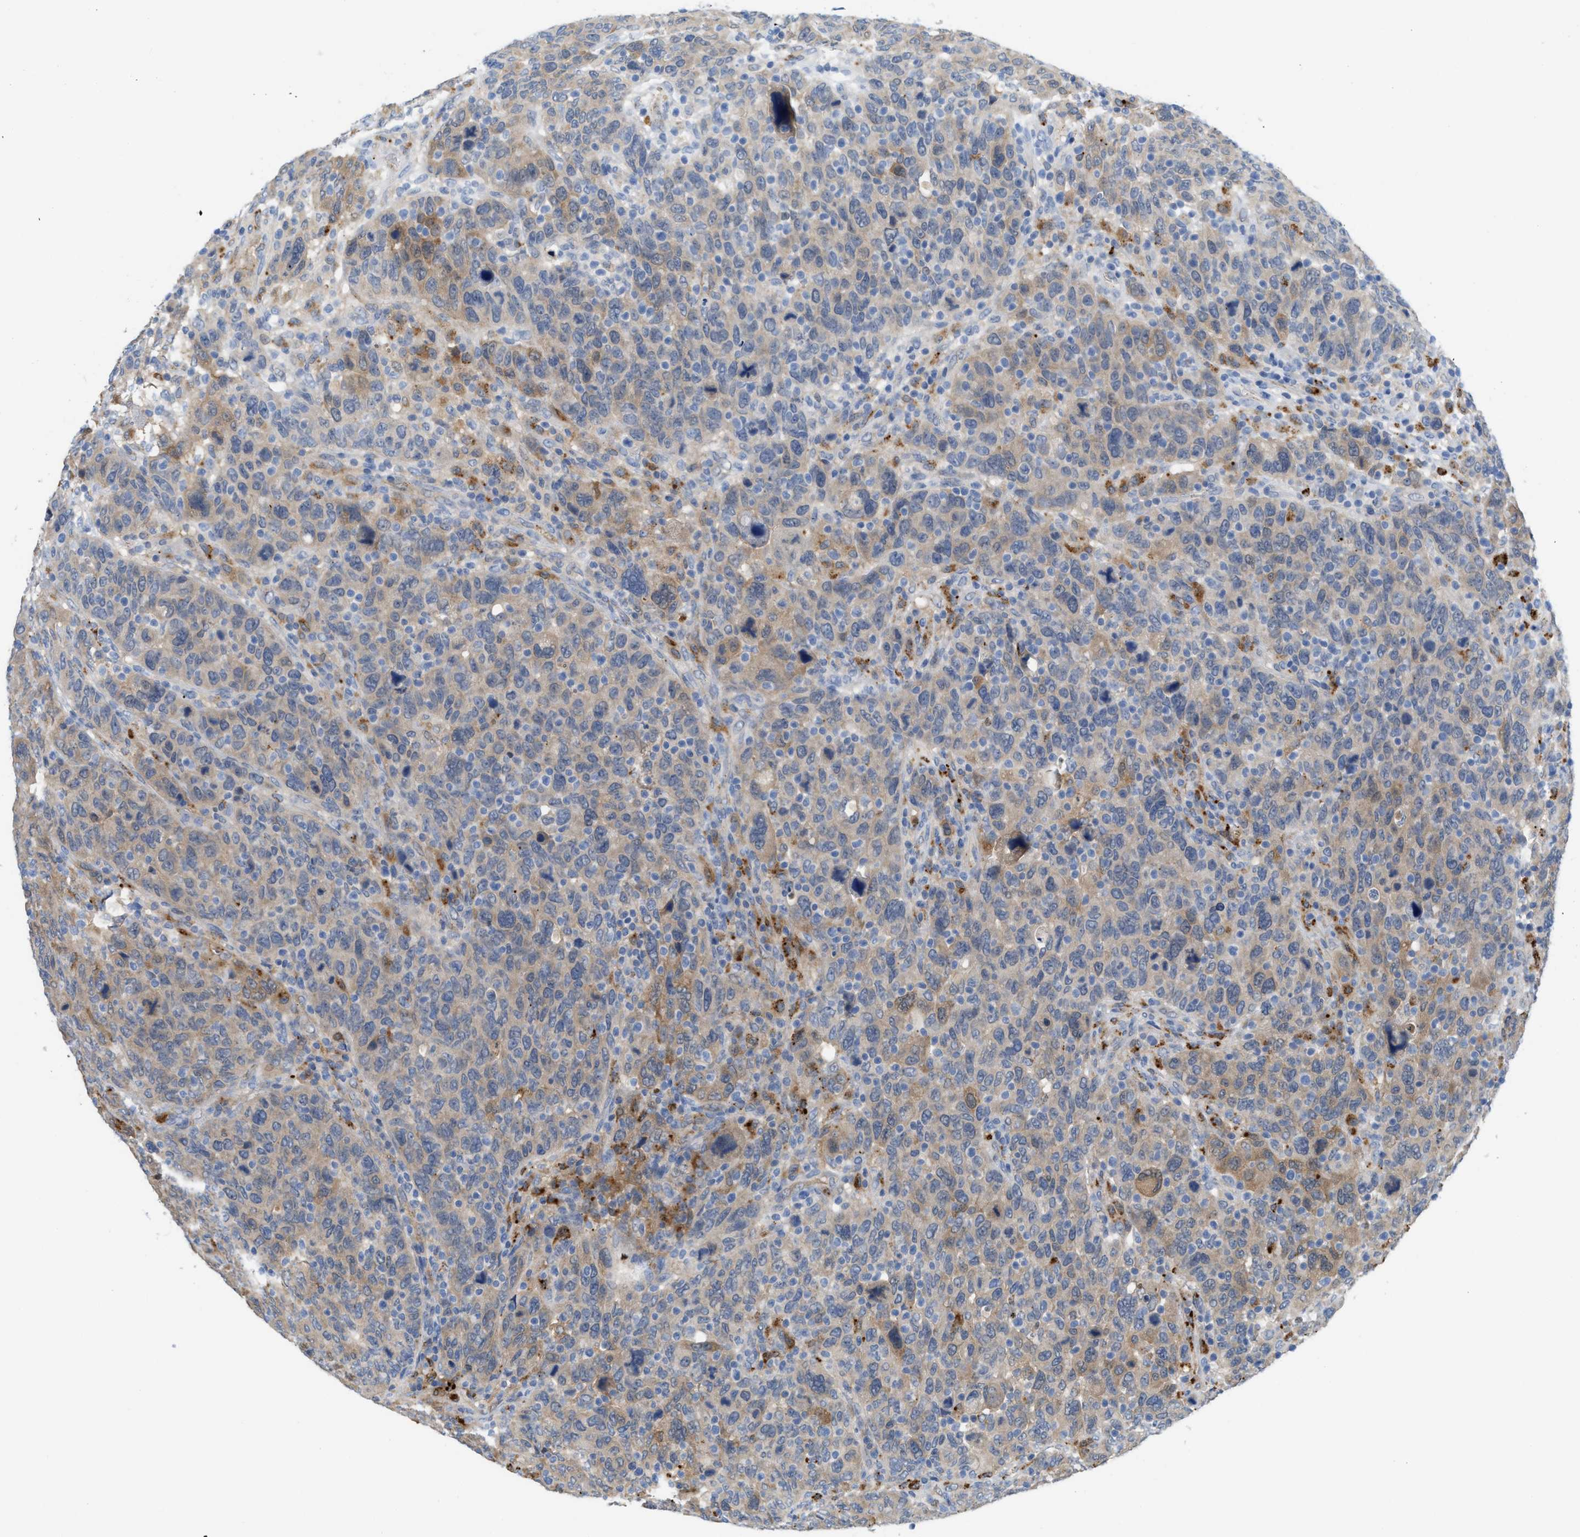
{"staining": {"intensity": "moderate", "quantity": "25%-75%", "location": "cytoplasmic/membranous"}, "tissue": "breast cancer", "cell_type": "Tumor cells", "image_type": "cancer", "snomed": [{"axis": "morphology", "description": "Duct carcinoma"}, {"axis": "topography", "description": "Breast"}], "caption": "The image demonstrates immunohistochemical staining of breast cancer (intraductal carcinoma). There is moderate cytoplasmic/membranous positivity is identified in about 25%-75% of tumor cells. Nuclei are stained in blue.", "gene": "CSTB", "patient": {"sex": "female", "age": 37}}